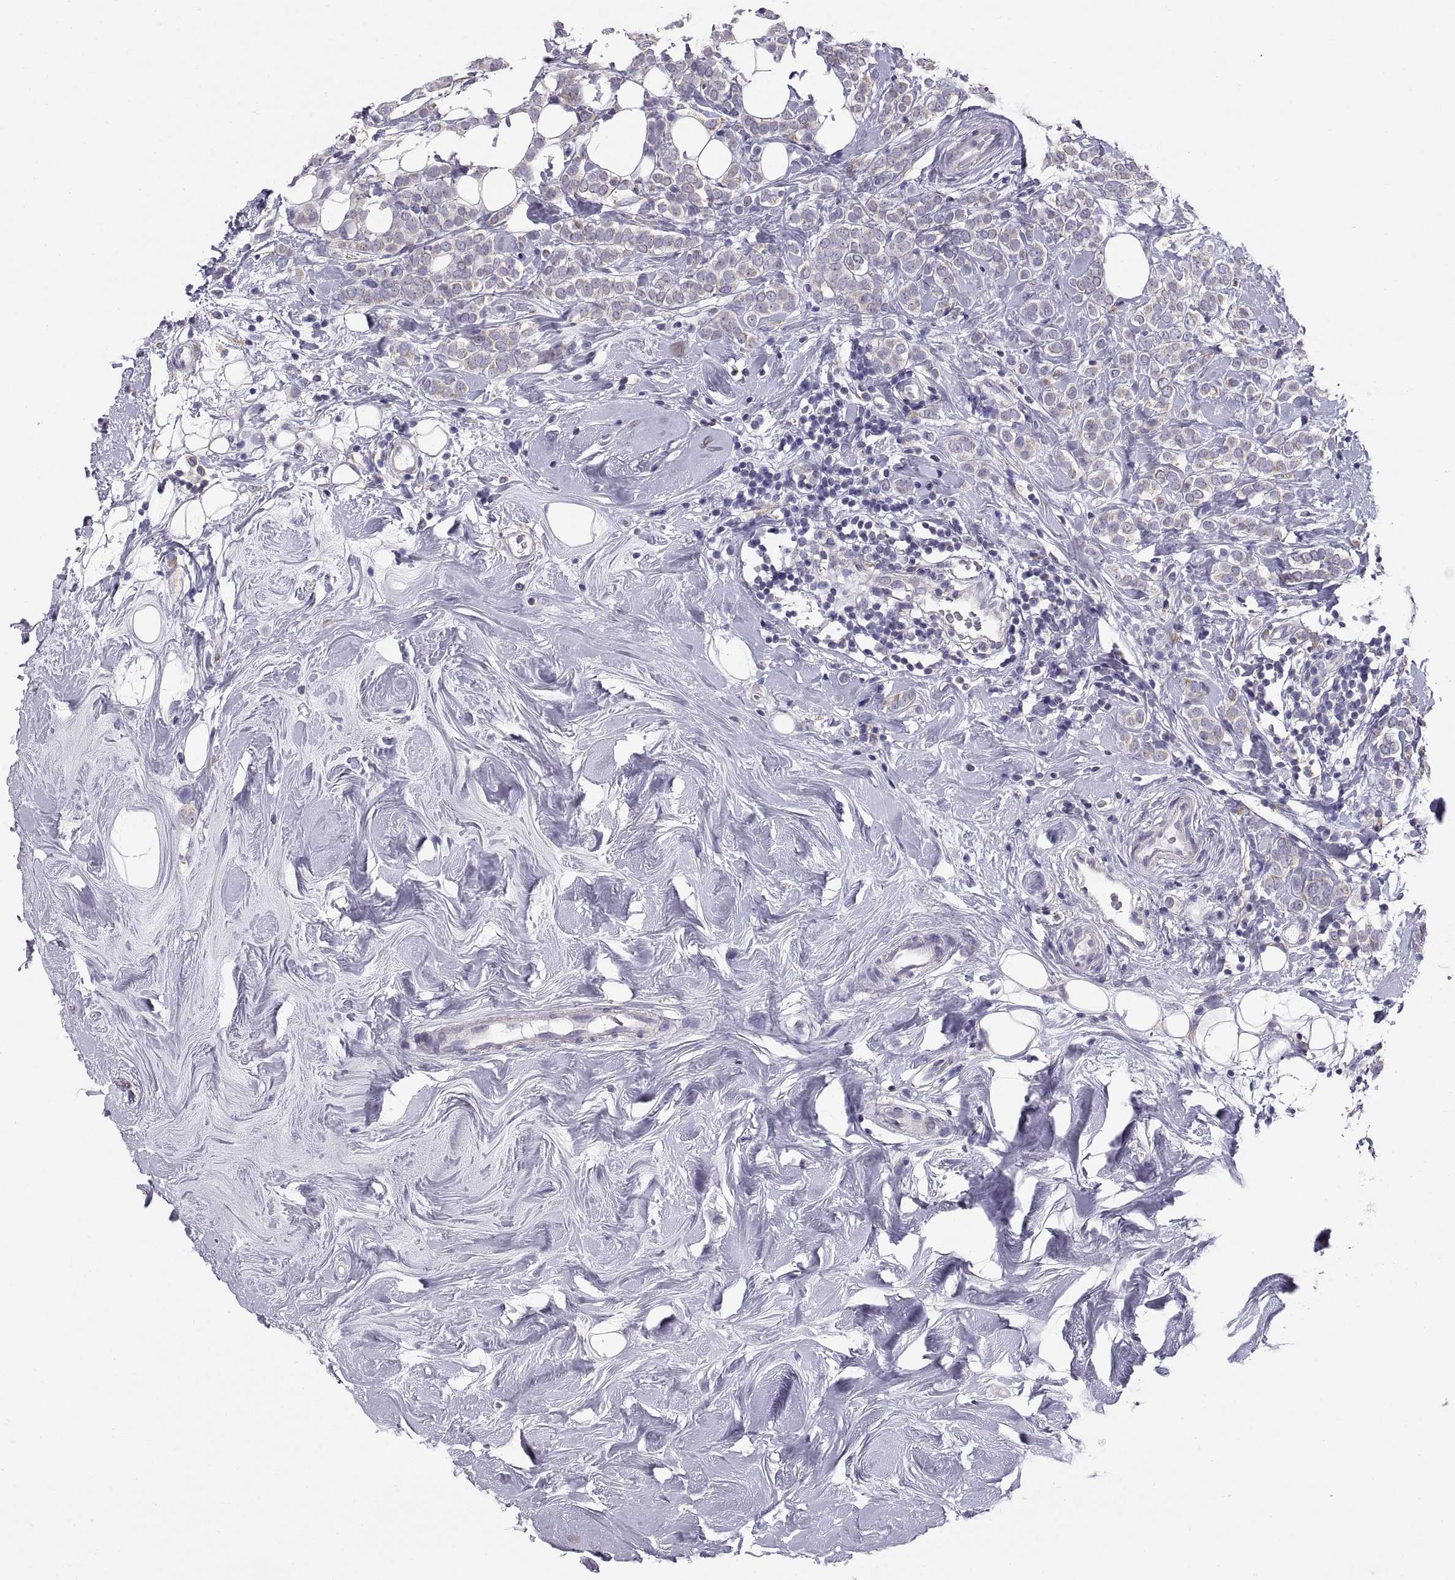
{"staining": {"intensity": "negative", "quantity": "none", "location": "none"}, "tissue": "breast cancer", "cell_type": "Tumor cells", "image_type": "cancer", "snomed": [{"axis": "morphology", "description": "Lobular carcinoma"}, {"axis": "topography", "description": "Breast"}], "caption": "Tumor cells are negative for protein expression in human lobular carcinoma (breast). (Brightfield microscopy of DAB IHC at high magnification).", "gene": "TNNC1", "patient": {"sex": "female", "age": 49}}